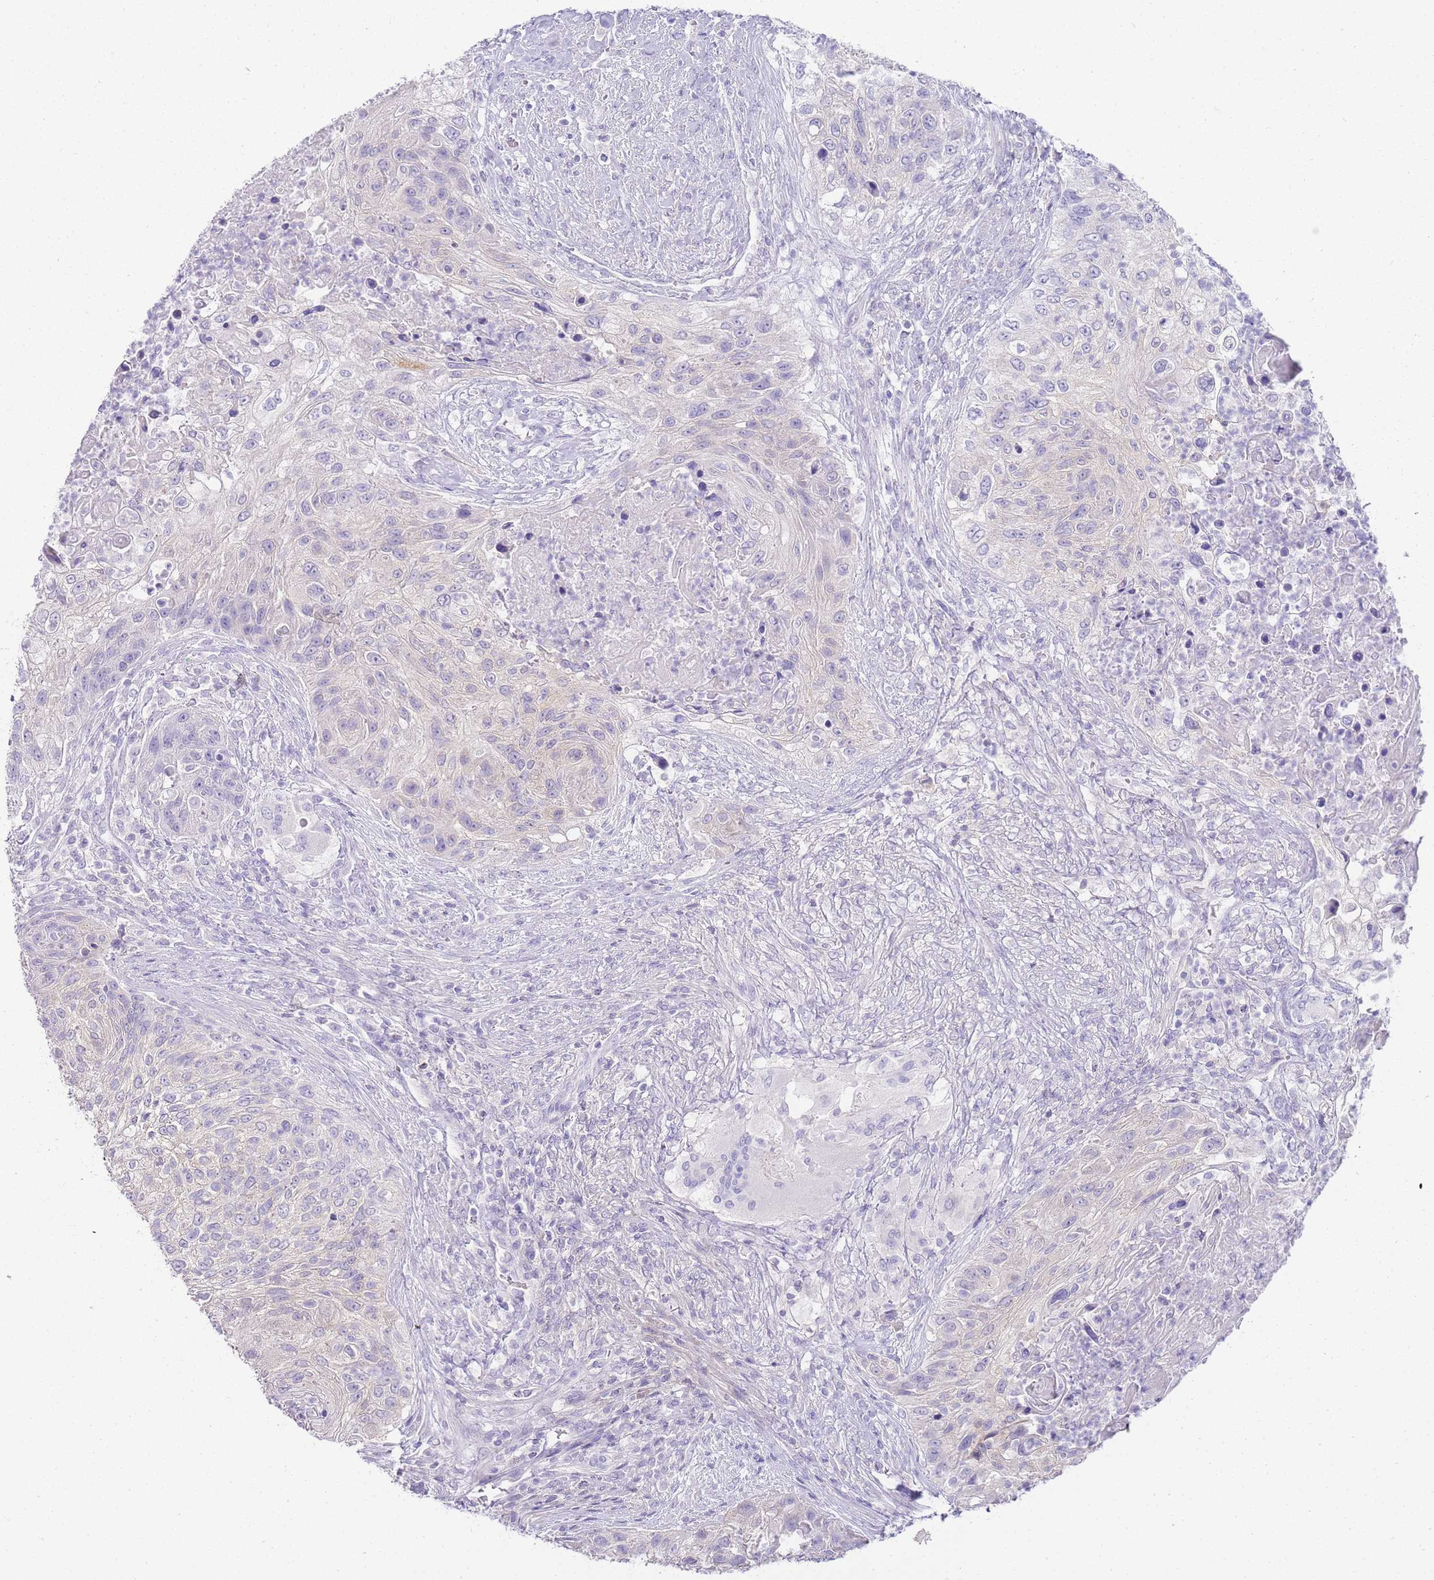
{"staining": {"intensity": "negative", "quantity": "none", "location": "none"}, "tissue": "urothelial cancer", "cell_type": "Tumor cells", "image_type": "cancer", "snomed": [{"axis": "morphology", "description": "Urothelial carcinoma, High grade"}, {"axis": "topography", "description": "Urinary bladder"}], "caption": "A photomicrograph of human urothelial cancer is negative for staining in tumor cells.", "gene": "DPP4", "patient": {"sex": "female", "age": 60}}